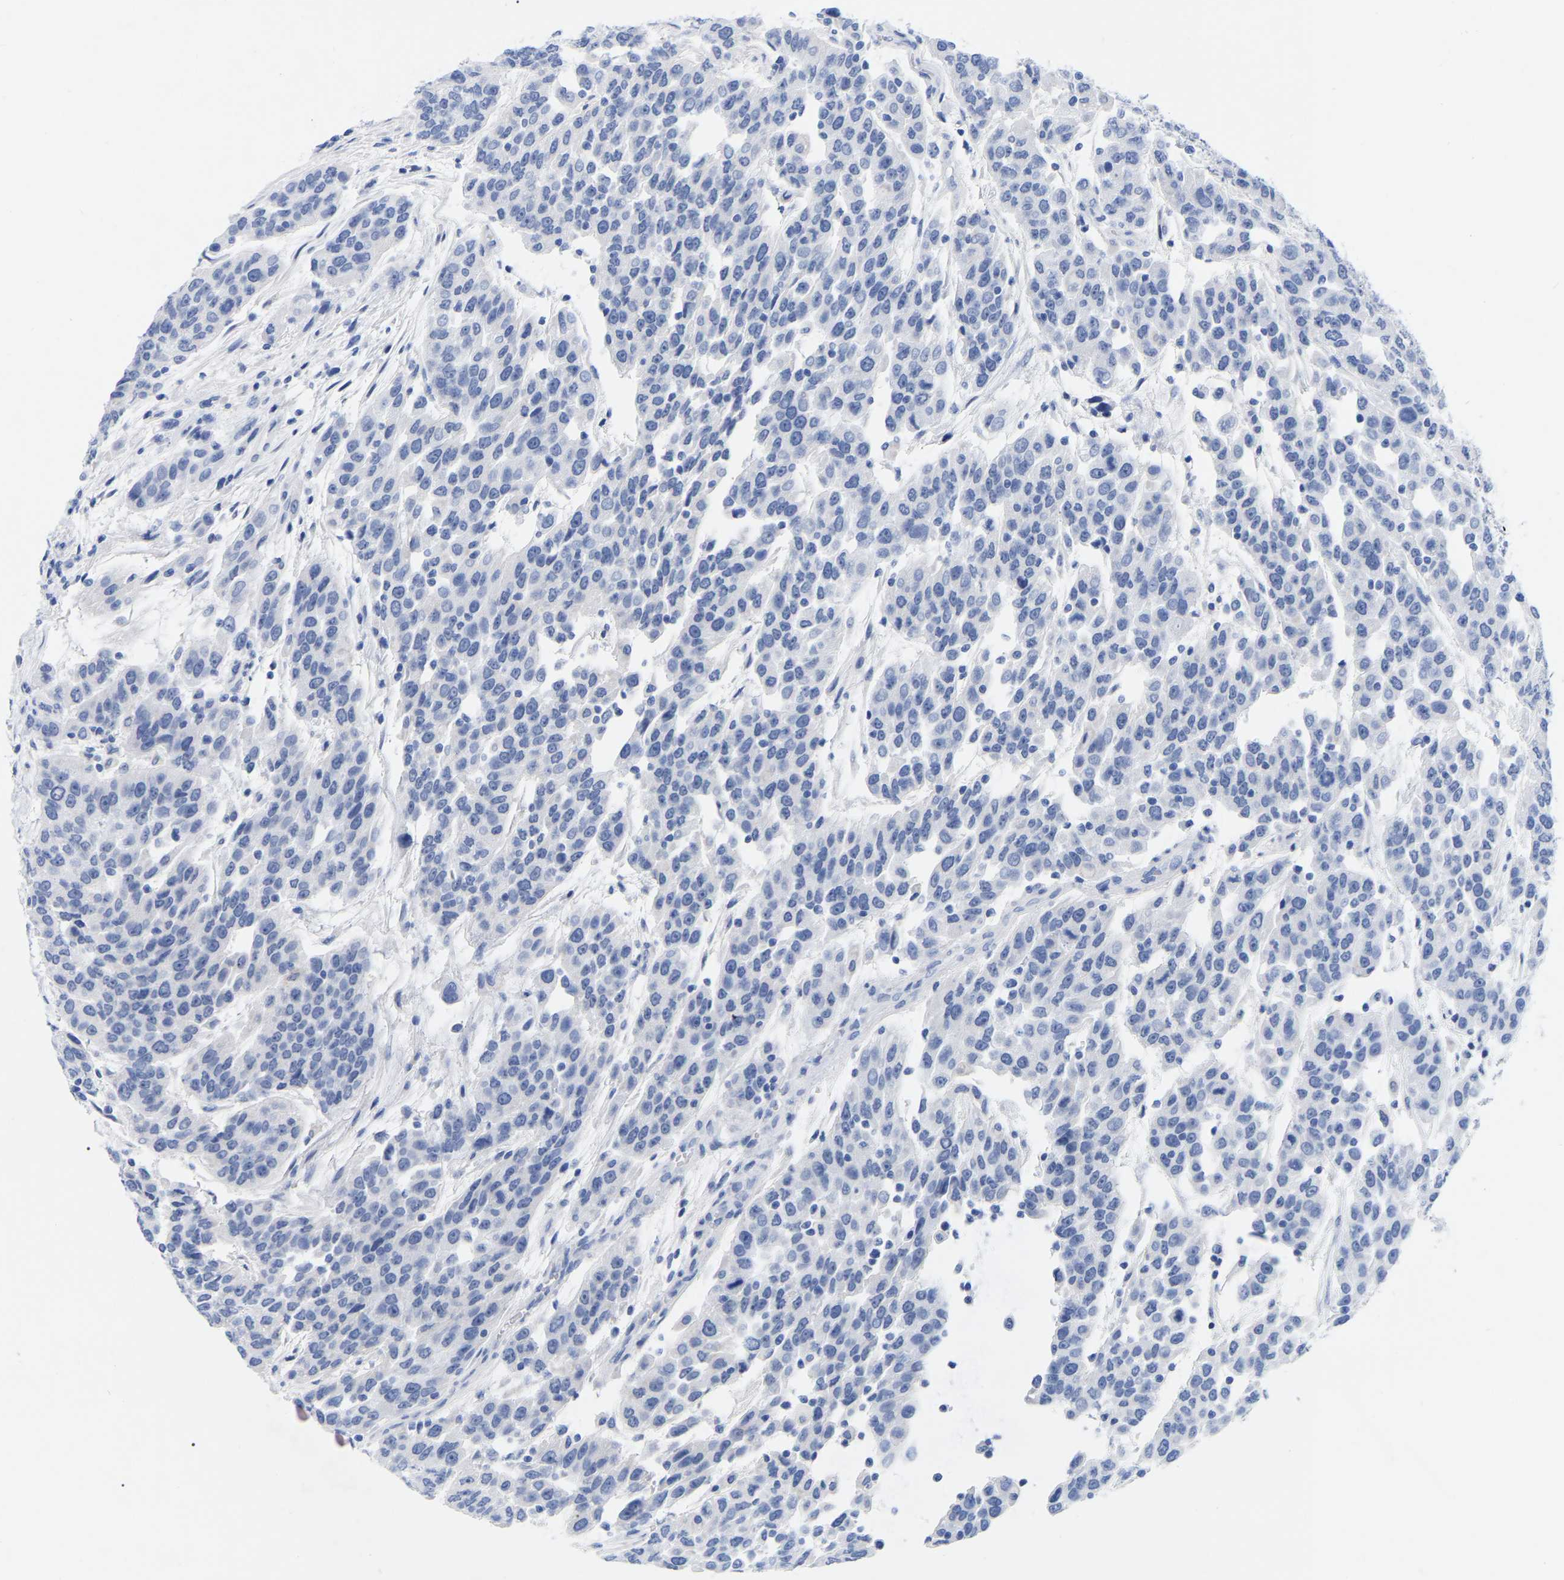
{"staining": {"intensity": "negative", "quantity": "none", "location": "none"}, "tissue": "urothelial cancer", "cell_type": "Tumor cells", "image_type": "cancer", "snomed": [{"axis": "morphology", "description": "Urothelial carcinoma, High grade"}, {"axis": "topography", "description": "Urinary bladder"}], "caption": "An image of human urothelial cancer is negative for staining in tumor cells.", "gene": "ZNF629", "patient": {"sex": "female", "age": 80}}